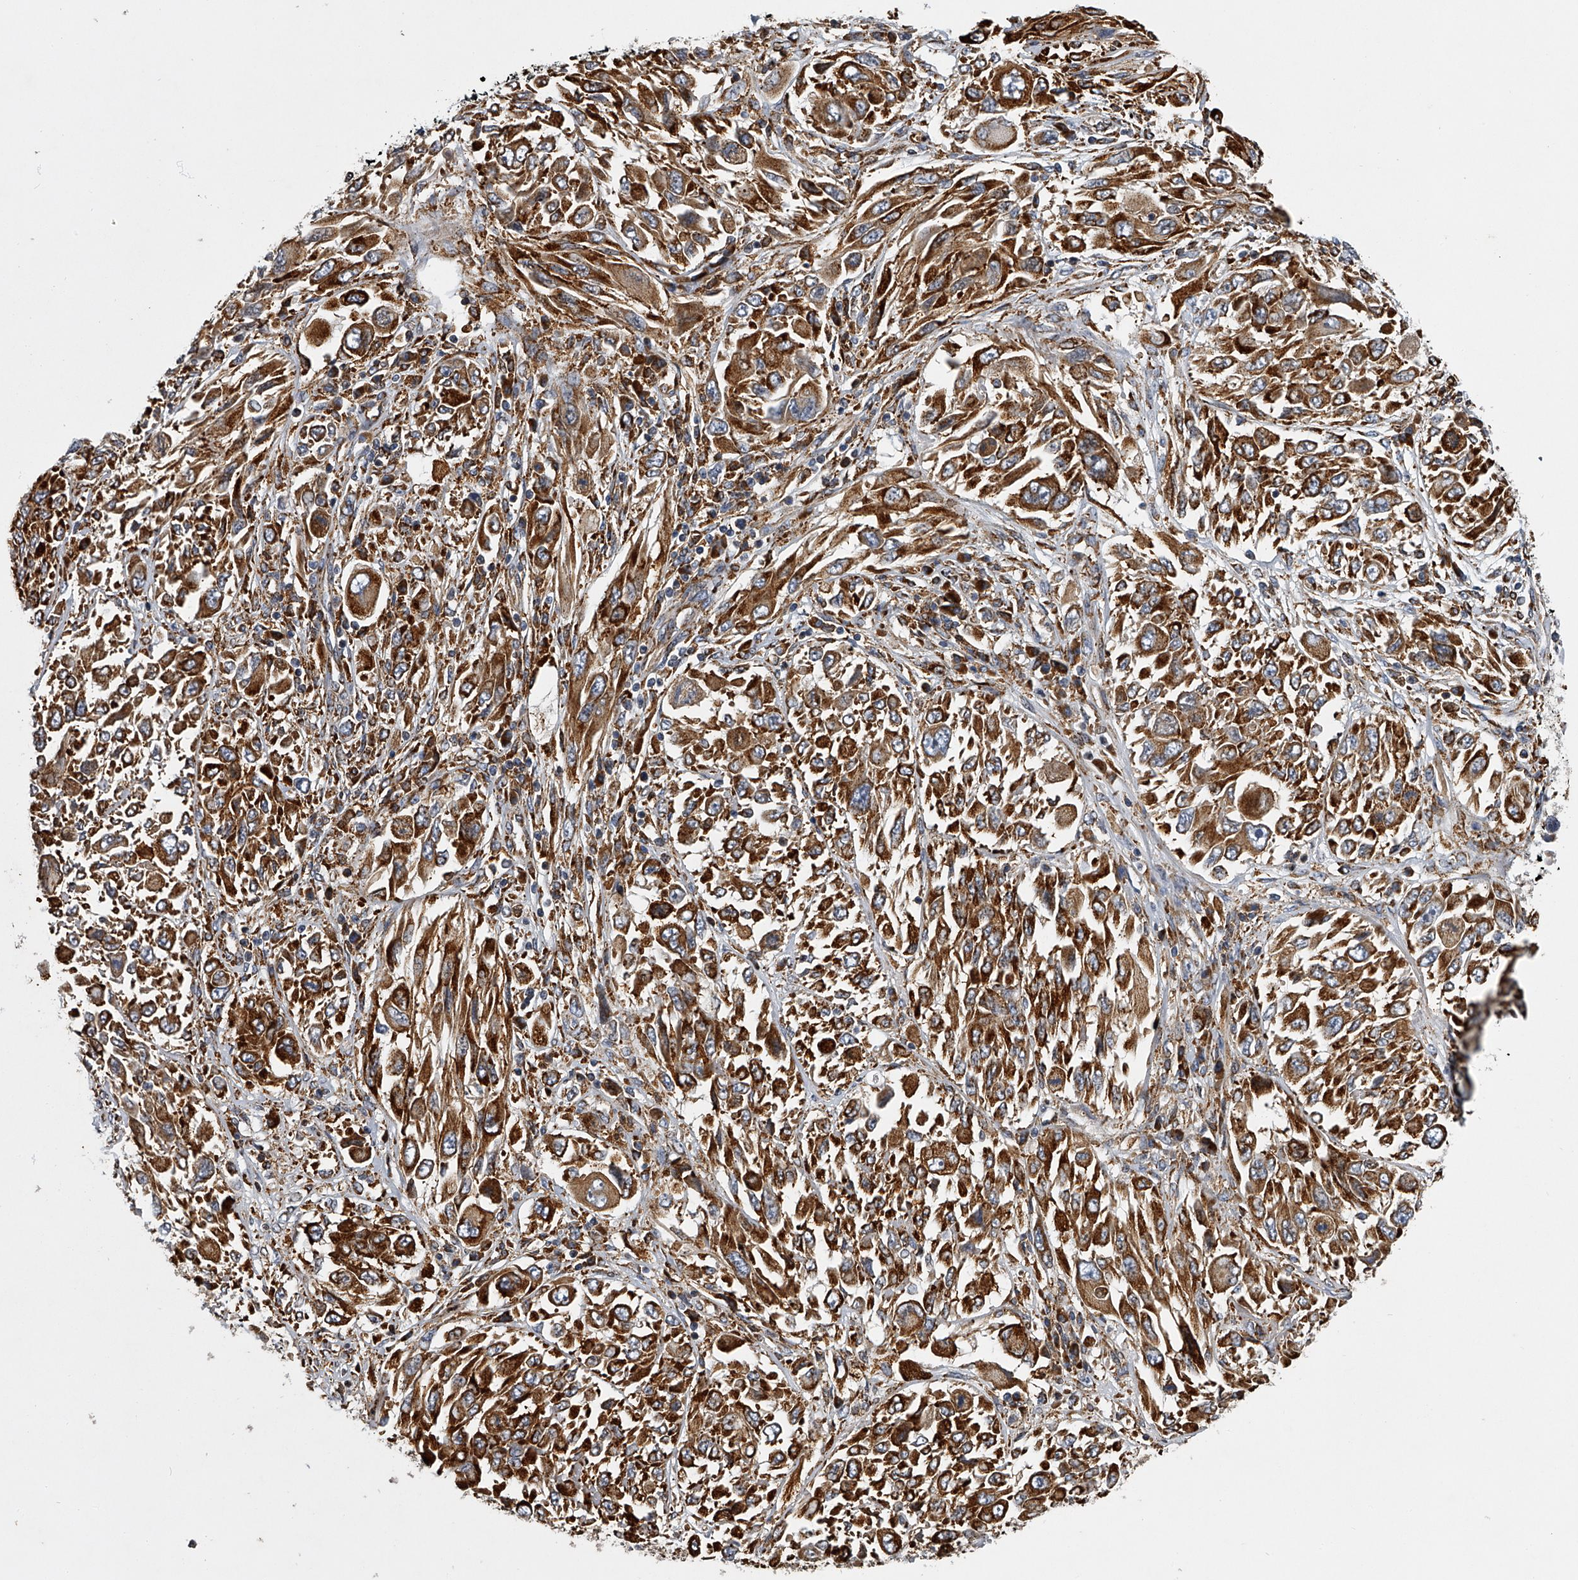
{"staining": {"intensity": "moderate", "quantity": ">75%", "location": "cytoplasmic/membranous"}, "tissue": "melanoma", "cell_type": "Tumor cells", "image_type": "cancer", "snomed": [{"axis": "morphology", "description": "Malignant melanoma, NOS"}, {"axis": "topography", "description": "Skin"}], "caption": "The histopathology image demonstrates a brown stain indicating the presence of a protein in the cytoplasmic/membranous of tumor cells in melanoma.", "gene": "TMEM63C", "patient": {"sex": "female", "age": 91}}